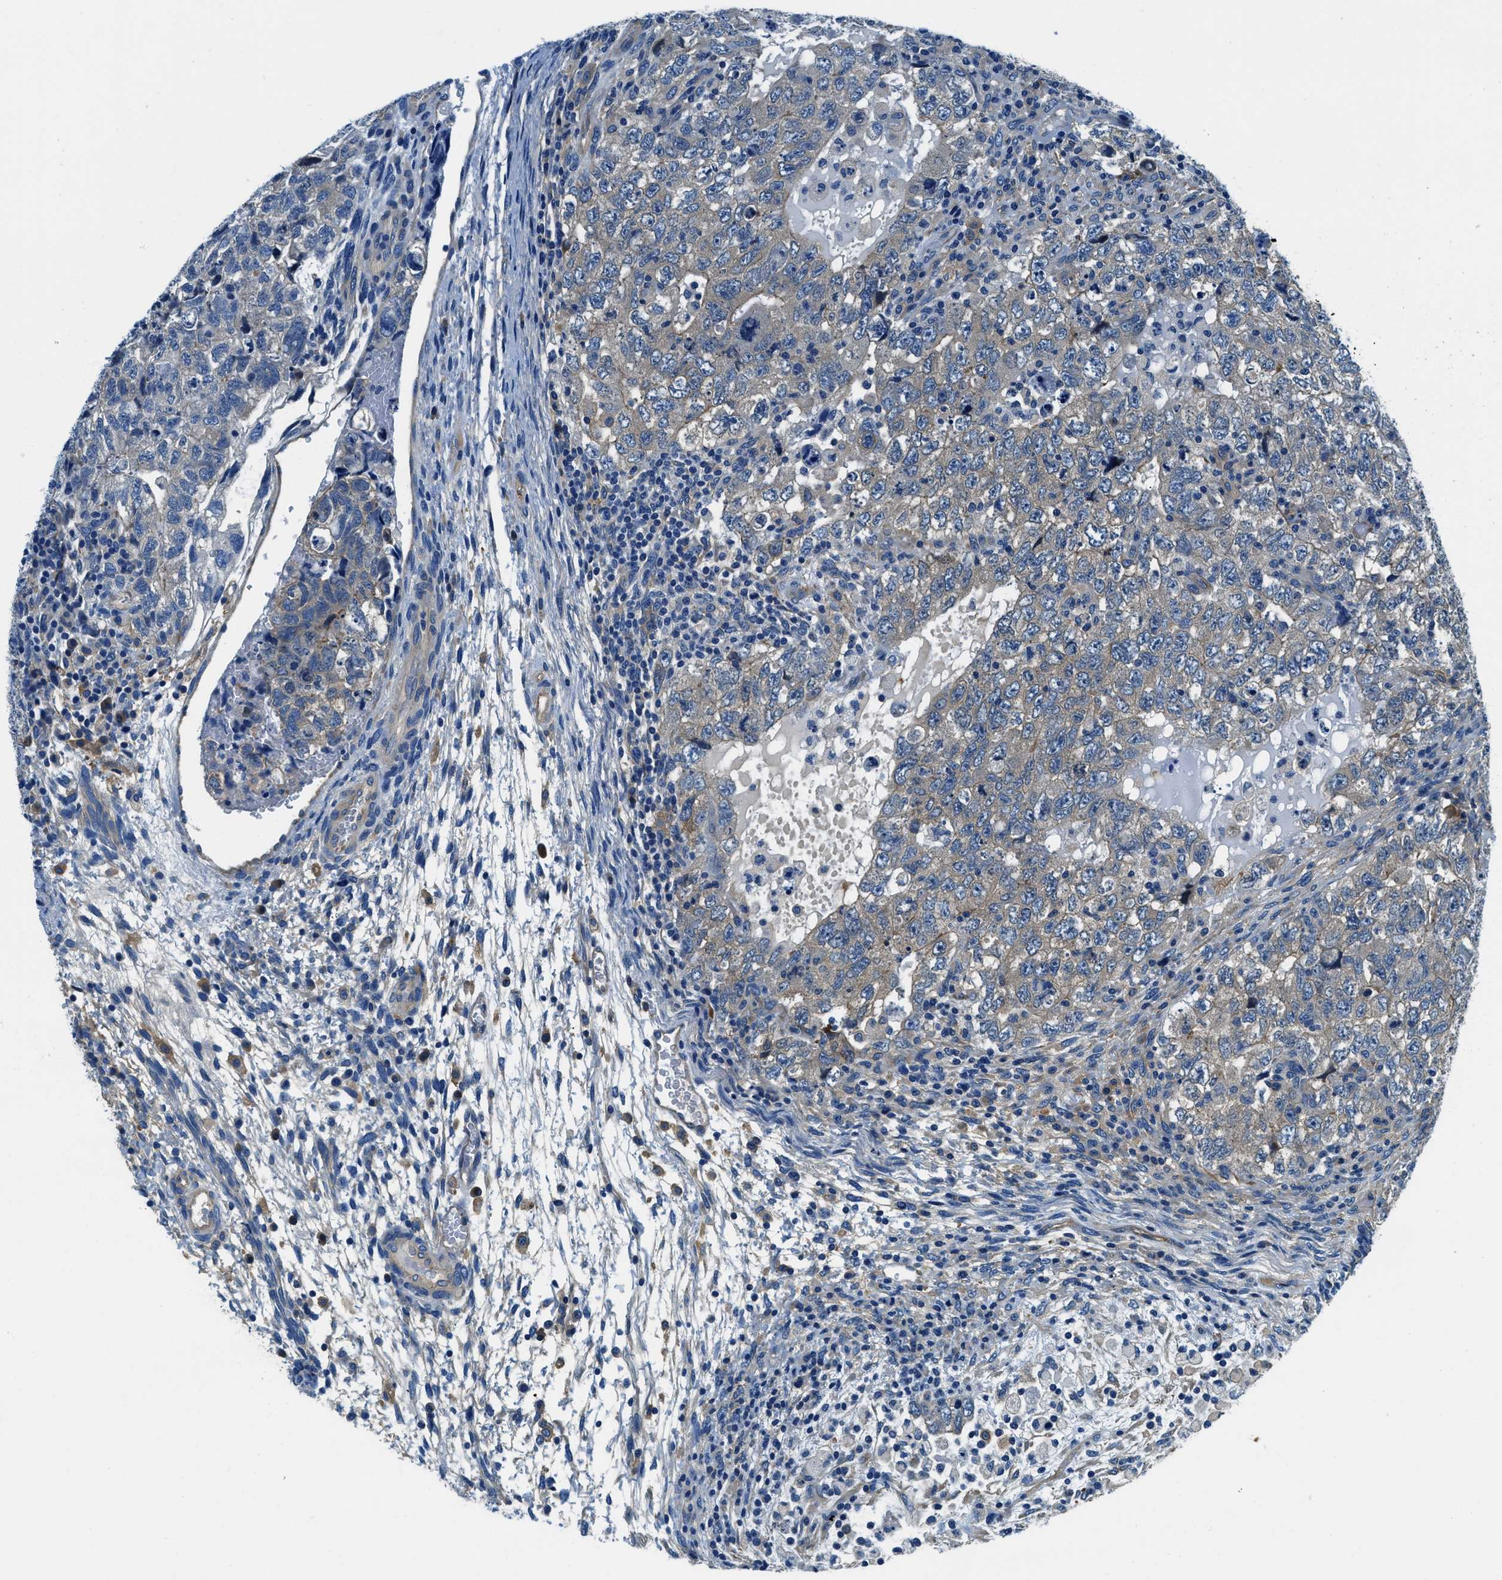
{"staining": {"intensity": "weak", "quantity": ">75%", "location": "cytoplasmic/membranous"}, "tissue": "testis cancer", "cell_type": "Tumor cells", "image_type": "cancer", "snomed": [{"axis": "morphology", "description": "Carcinoma, Embryonal, NOS"}, {"axis": "topography", "description": "Testis"}], "caption": "Human testis cancer stained with a protein marker exhibits weak staining in tumor cells.", "gene": "TWF1", "patient": {"sex": "male", "age": 36}}